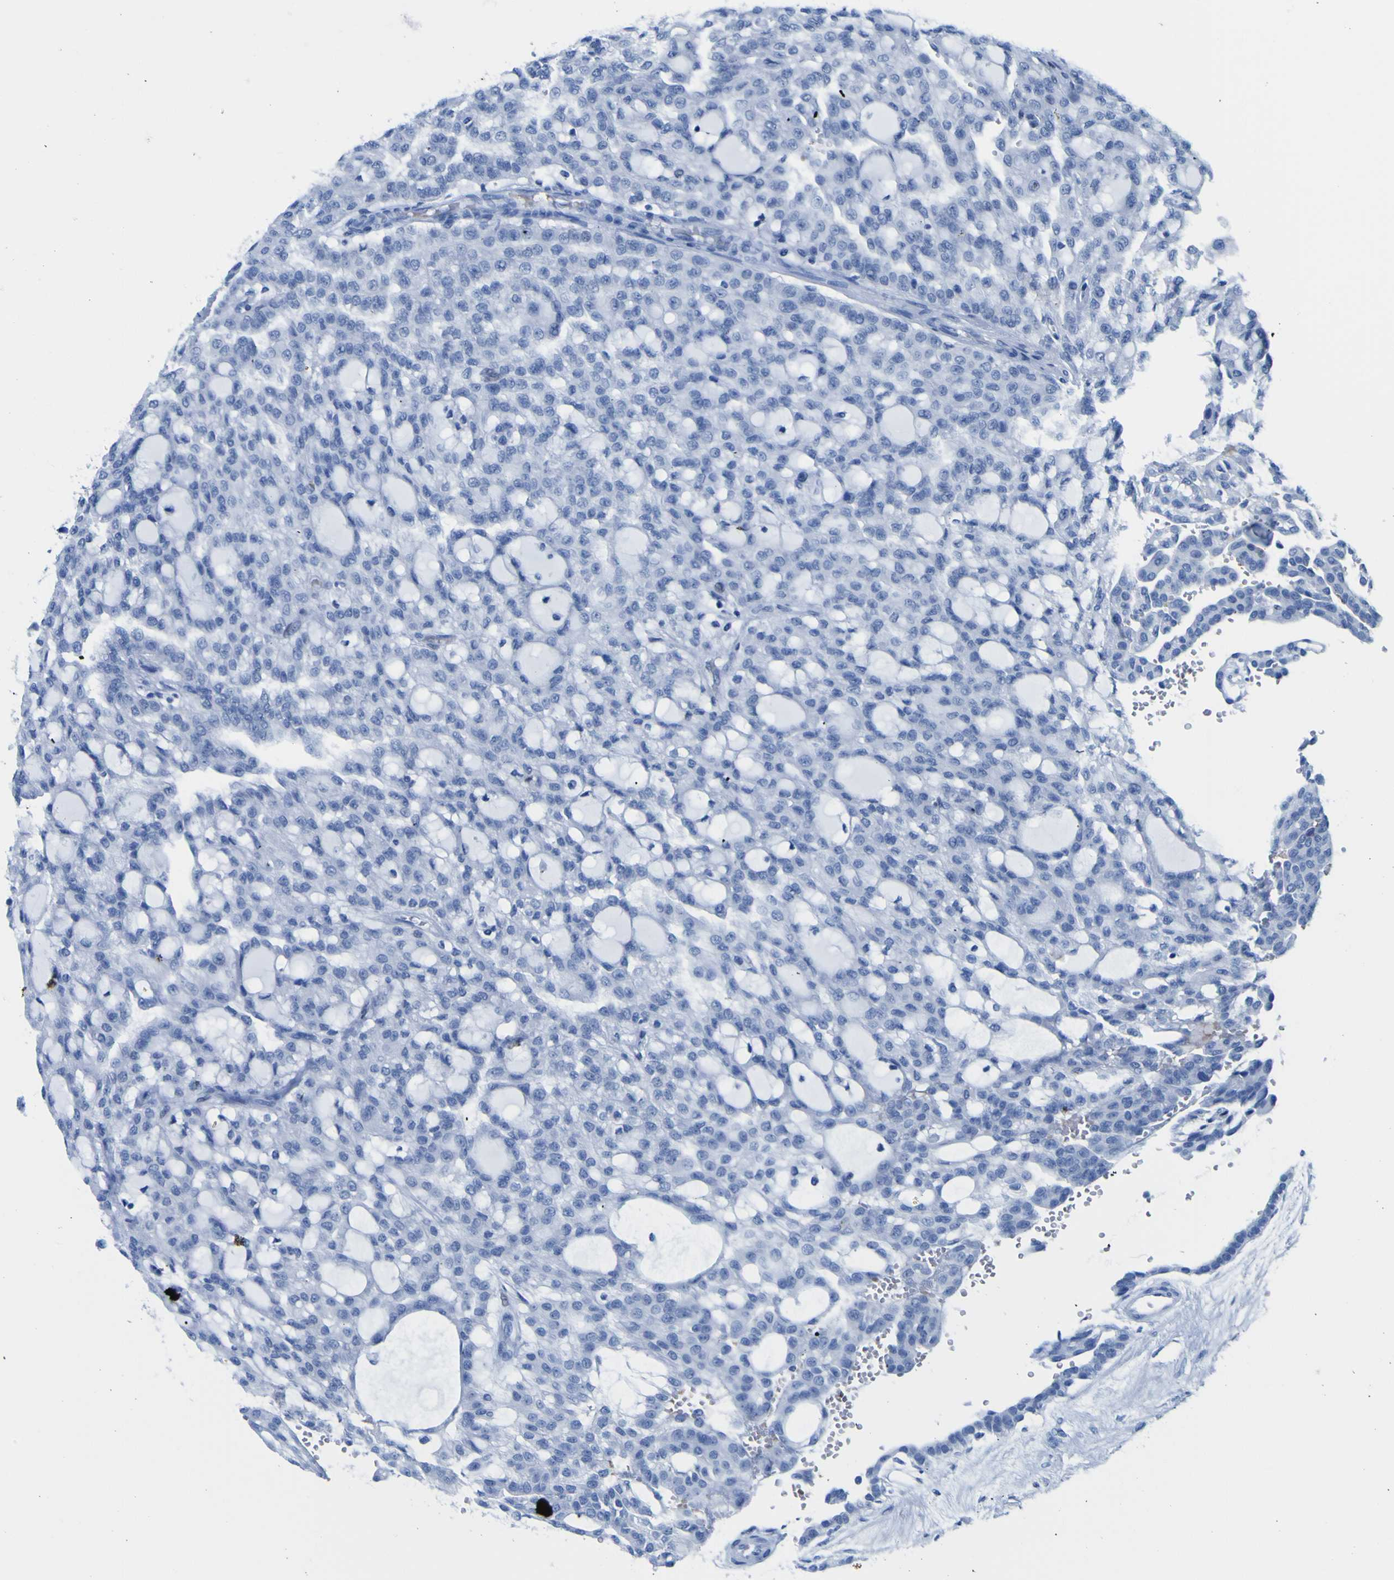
{"staining": {"intensity": "negative", "quantity": "none", "location": "none"}, "tissue": "renal cancer", "cell_type": "Tumor cells", "image_type": "cancer", "snomed": [{"axis": "morphology", "description": "Adenocarcinoma, NOS"}, {"axis": "topography", "description": "Kidney"}], "caption": "Tumor cells are negative for brown protein staining in adenocarcinoma (renal).", "gene": "DACH1", "patient": {"sex": "male", "age": 63}}